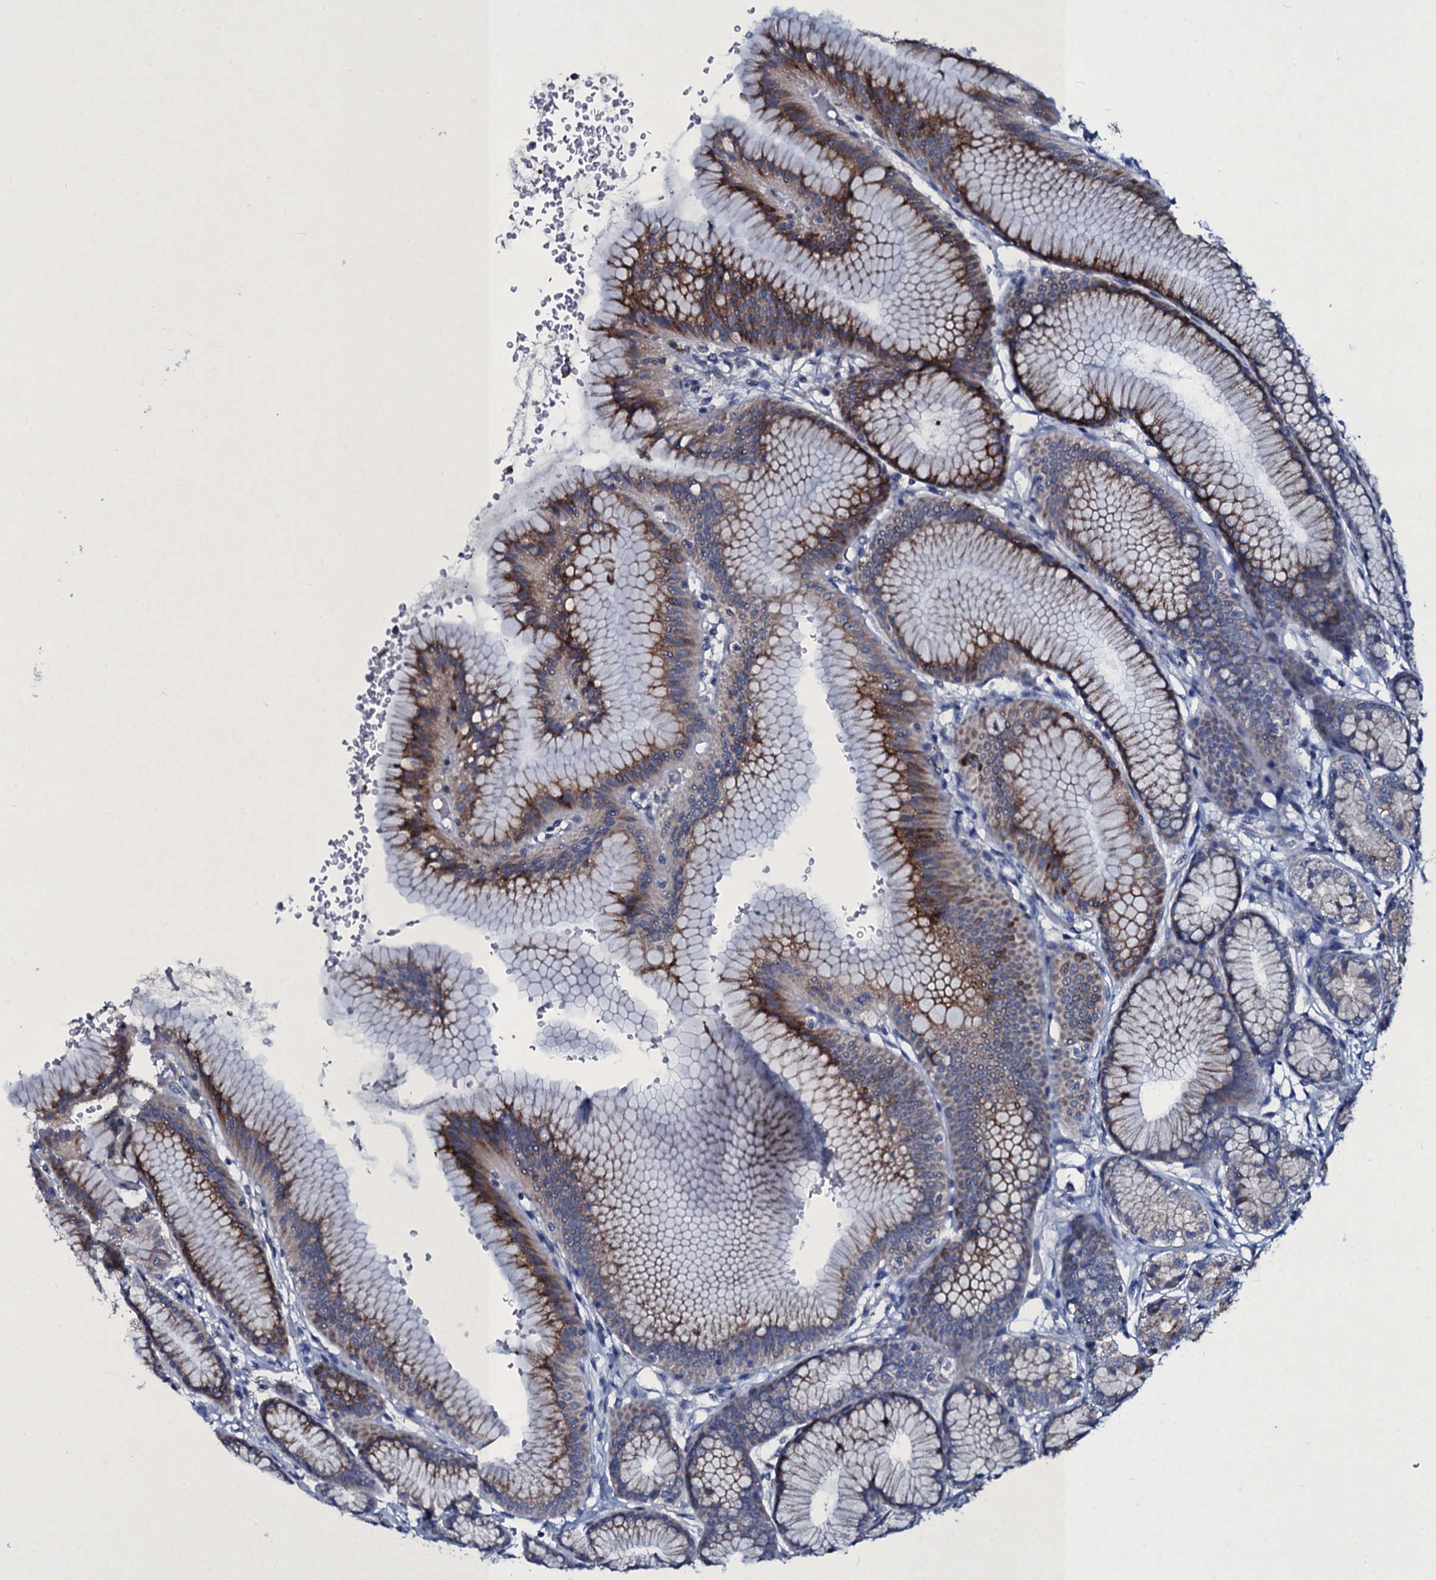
{"staining": {"intensity": "moderate", "quantity": ">75%", "location": "cytoplasmic/membranous"}, "tissue": "stomach", "cell_type": "Glandular cells", "image_type": "normal", "snomed": [{"axis": "morphology", "description": "Normal tissue, NOS"}, {"axis": "morphology", "description": "Adenocarcinoma, NOS"}, {"axis": "morphology", "description": "Adenocarcinoma, High grade"}, {"axis": "topography", "description": "Stomach, upper"}, {"axis": "topography", "description": "Stomach"}], "caption": "A medium amount of moderate cytoplasmic/membranous positivity is appreciated in about >75% of glandular cells in unremarkable stomach. Nuclei are stained in blue.", "gene": "TPGS2", "patient": {"sex": "female", "age": 65}}